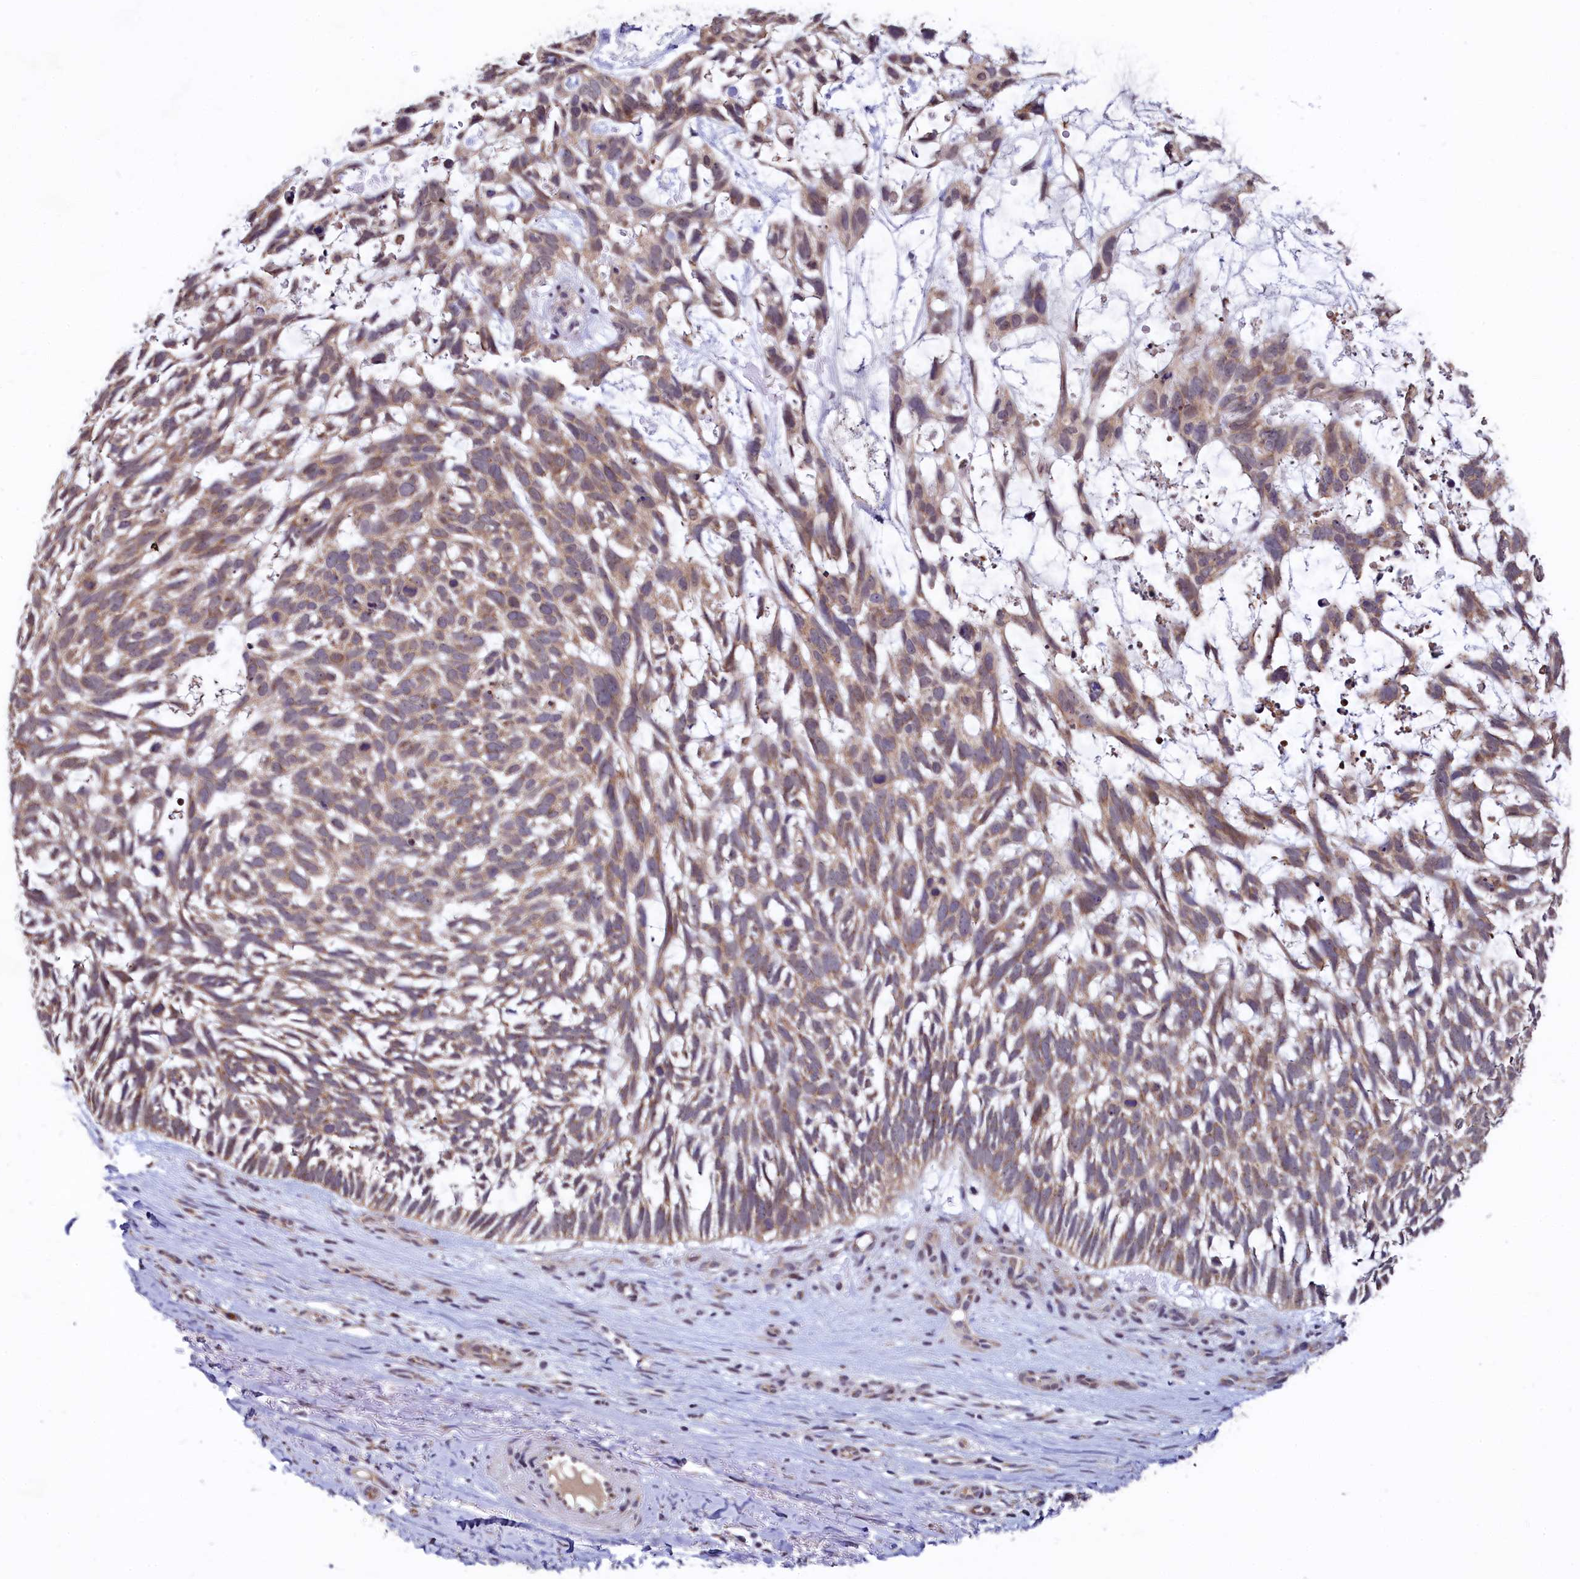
{"staining": {"intensity": "moderate", "quantity": ">75%", "location": "cytoplasmic/membranous"}, "tissue": "skin cancer", "cell_type": "Tumor cells", "image_type": "cancer", "snomed": [{"axis": "morphology", "description": "Basal cell carcinoma"}, {"axis": "topography", "description": "Skin"}], "caption": "DAB immunohistochemical staining of basal cell carcinoma (skin) displays moderate cytoplasmic/membranous protein positivity in approximately >75% of tumor cells.", "gene": "SEC24C", "patient": {"sex": "male", "age": 88}}